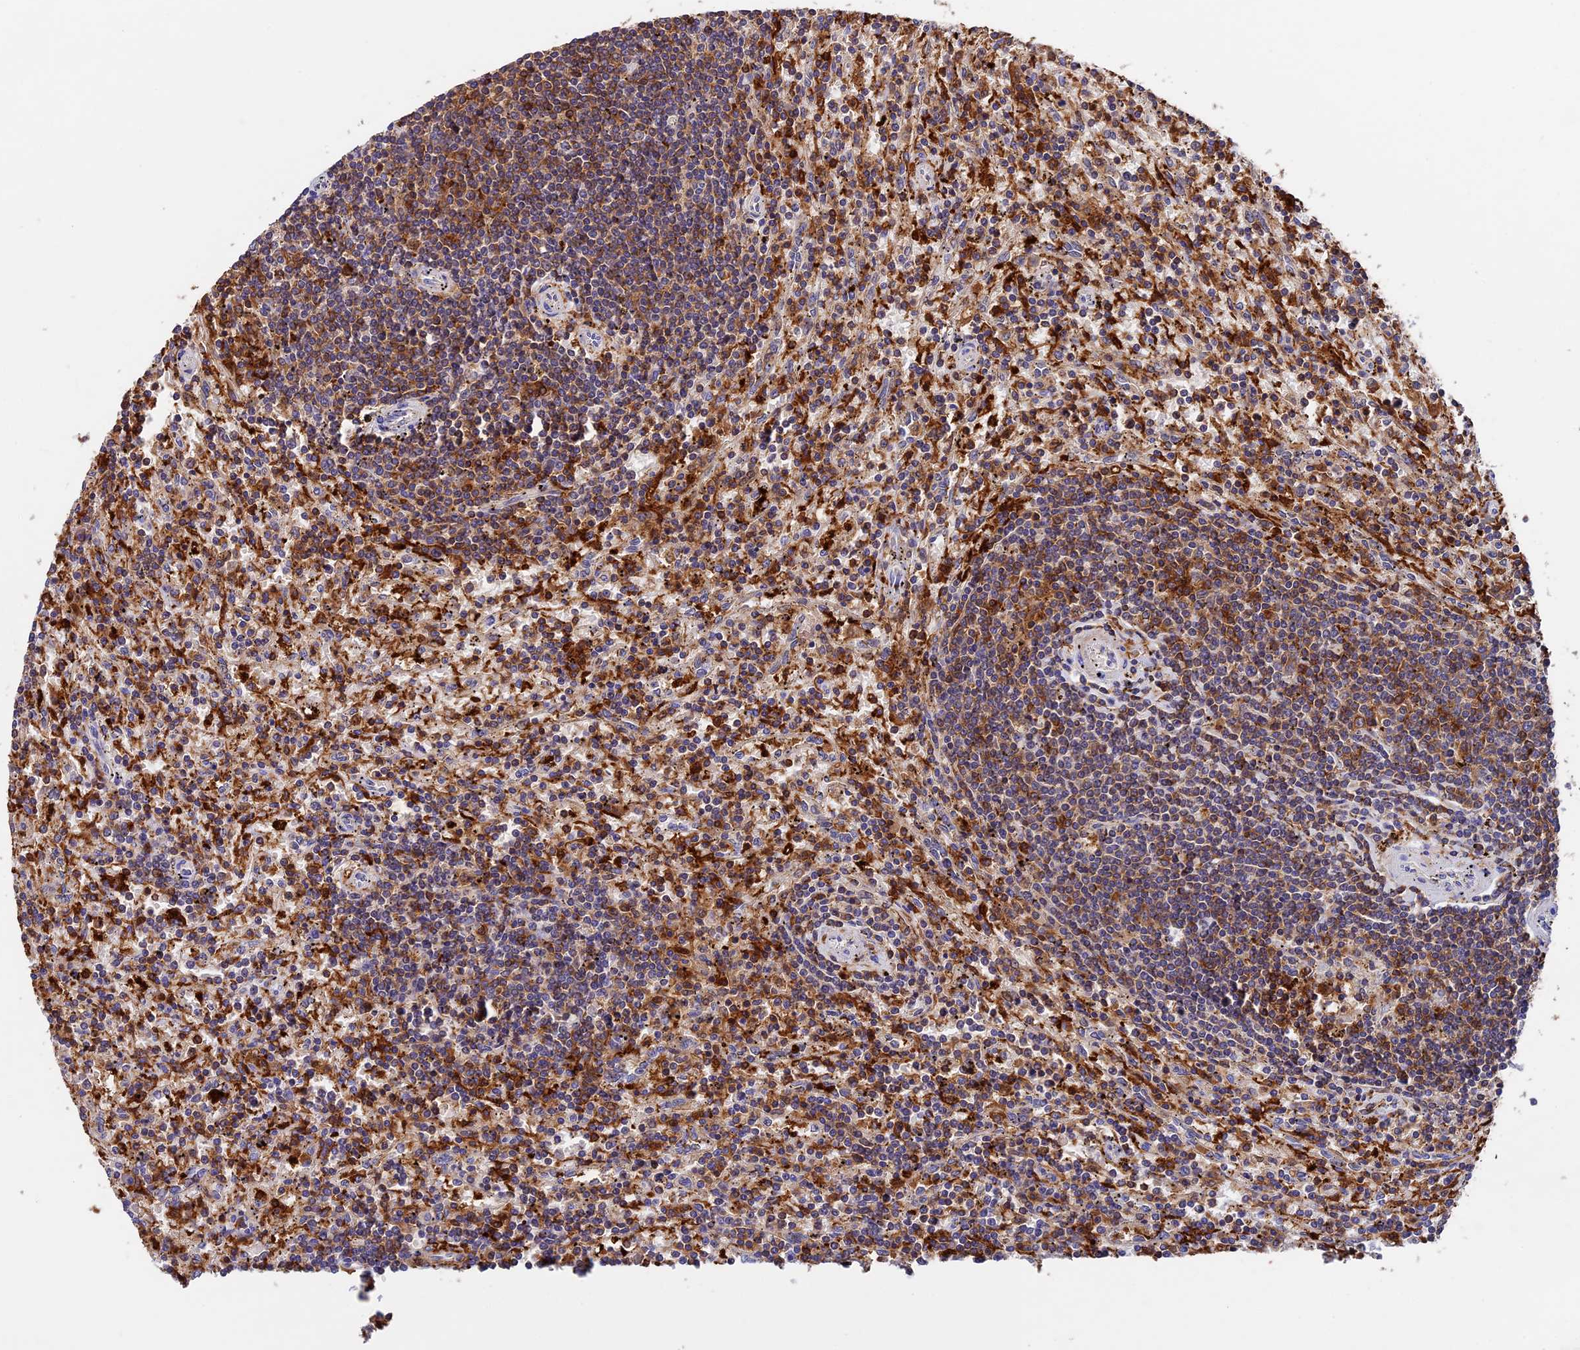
{"staining": {"intensity": "moderate", "quantity": "<25%", "location": "cytoplasmic/membranous"}, "tissue": "lymphoma", "cell_type": "Tumor cells", "image_type": "cancer", "snomed": [{"axis": "morphology", "description": "Malignant lymphoma, non-Hodgkin's type, Low grade"}, {"axis": "topography", "description": "Spleen"}], "caption": "The image exhibits immunohistochemical staining of lymphoma. There is moderate cytoplasmic/membranous positivity is seen in about <25% of tumor cells. The staining is performed using DAB brown chromogen to label protein expression. The nuclei are counter-stained blue using hematoxylin.", "gene": "ADAT1", "patient": {"sex": "male", "age": 76}}